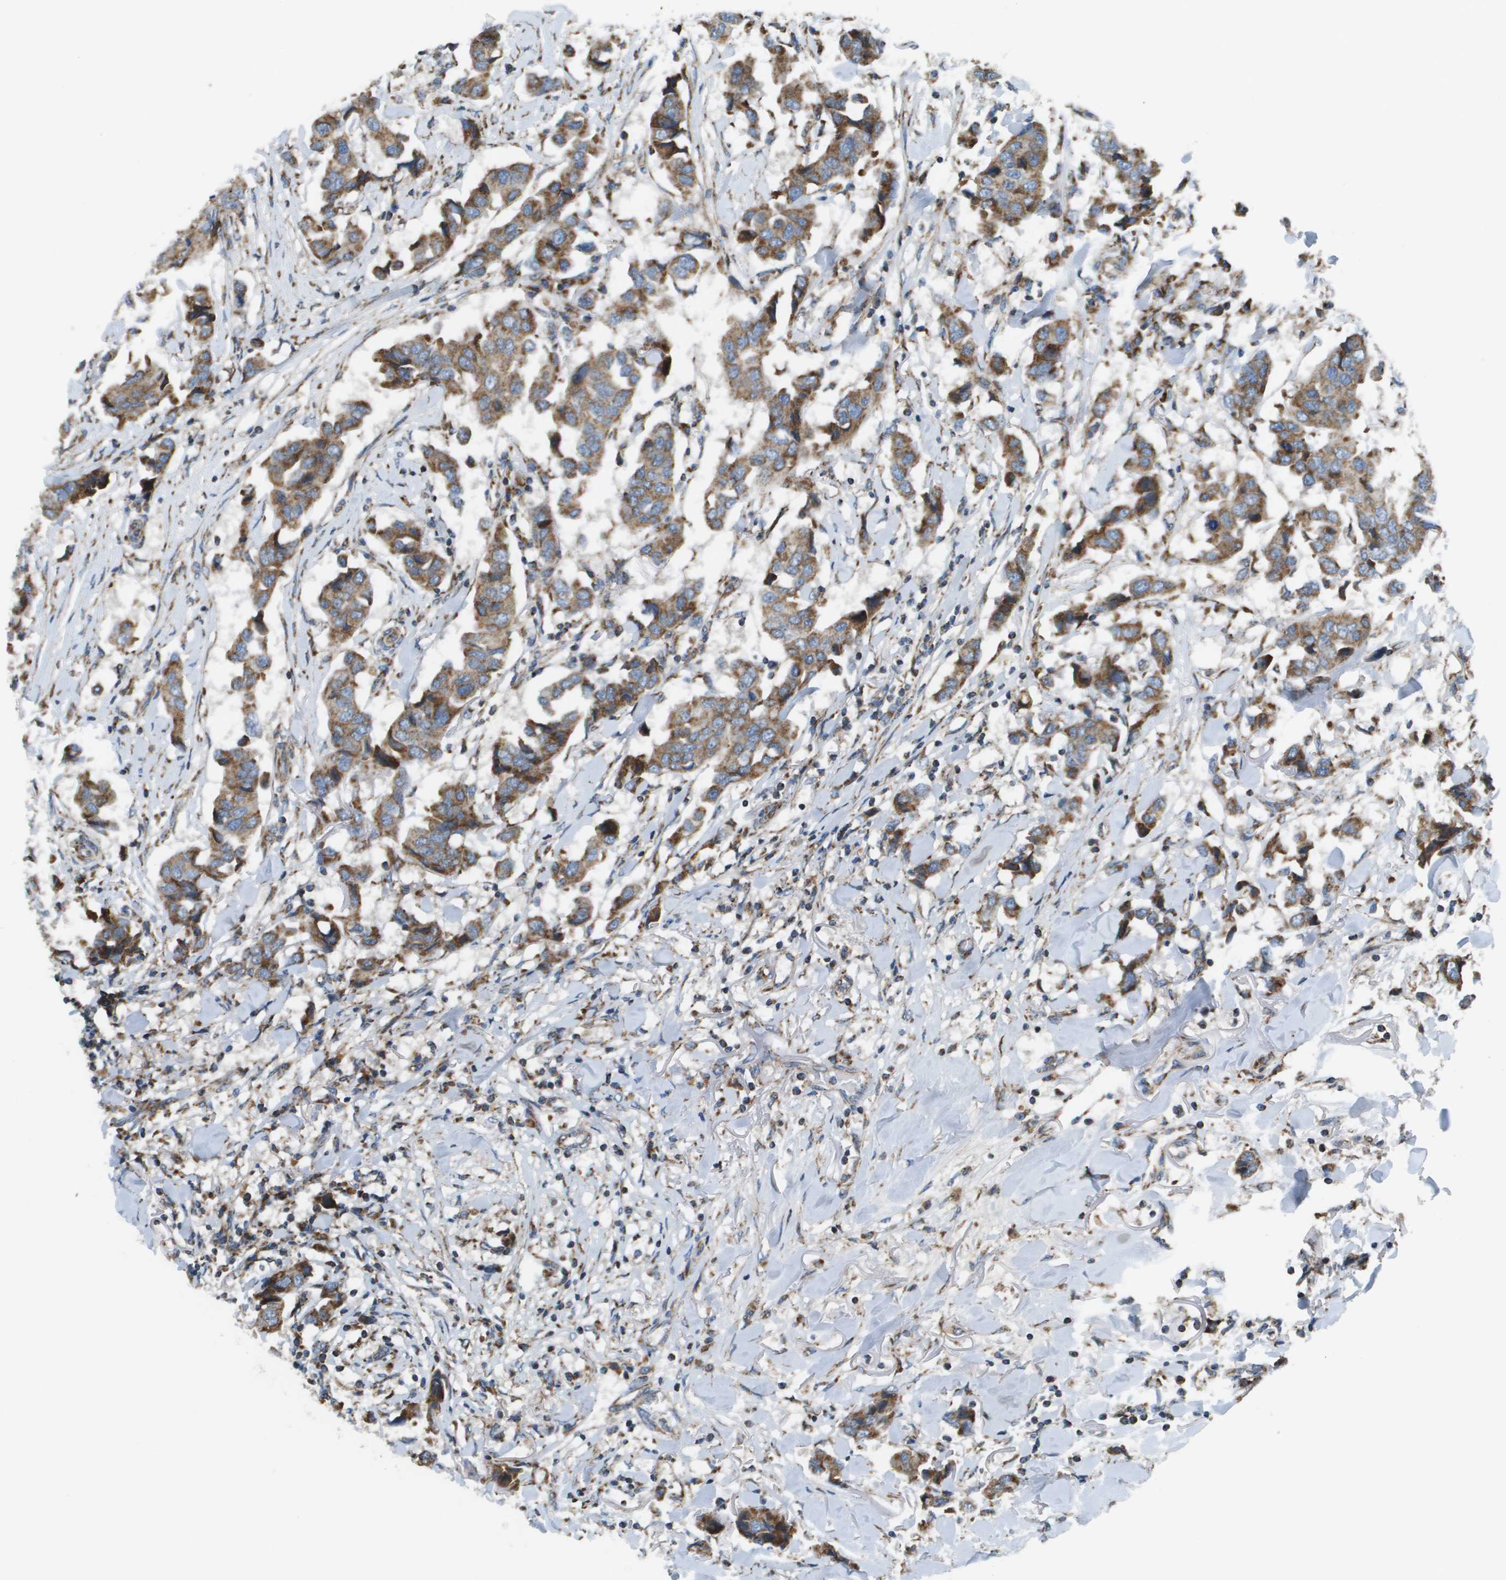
{"staining": {"intensity": "moderate", "quantity": ">75%", "location": "cytoplasmic/membranous"}, "tissue": "breast cancer", "cell_type": "Tumor cells", "image_type": "cancer", "snomed": [{"axis": "morphology", "description": "Duct carcinoma"}, {"axis": "topography", "description": "Breast"}], "caption": "Breast cancer (intraductal carcinoma) tissue displays moderate cytoplasmic/membranous staining in approximately >75% of tumor cells (DAB (3,3'-diaminobenzidine) IHC, brown staining for protein, blue staining for nuclei).", "gene": "NRK", "patient": {"sex": "female", "age": 80}}